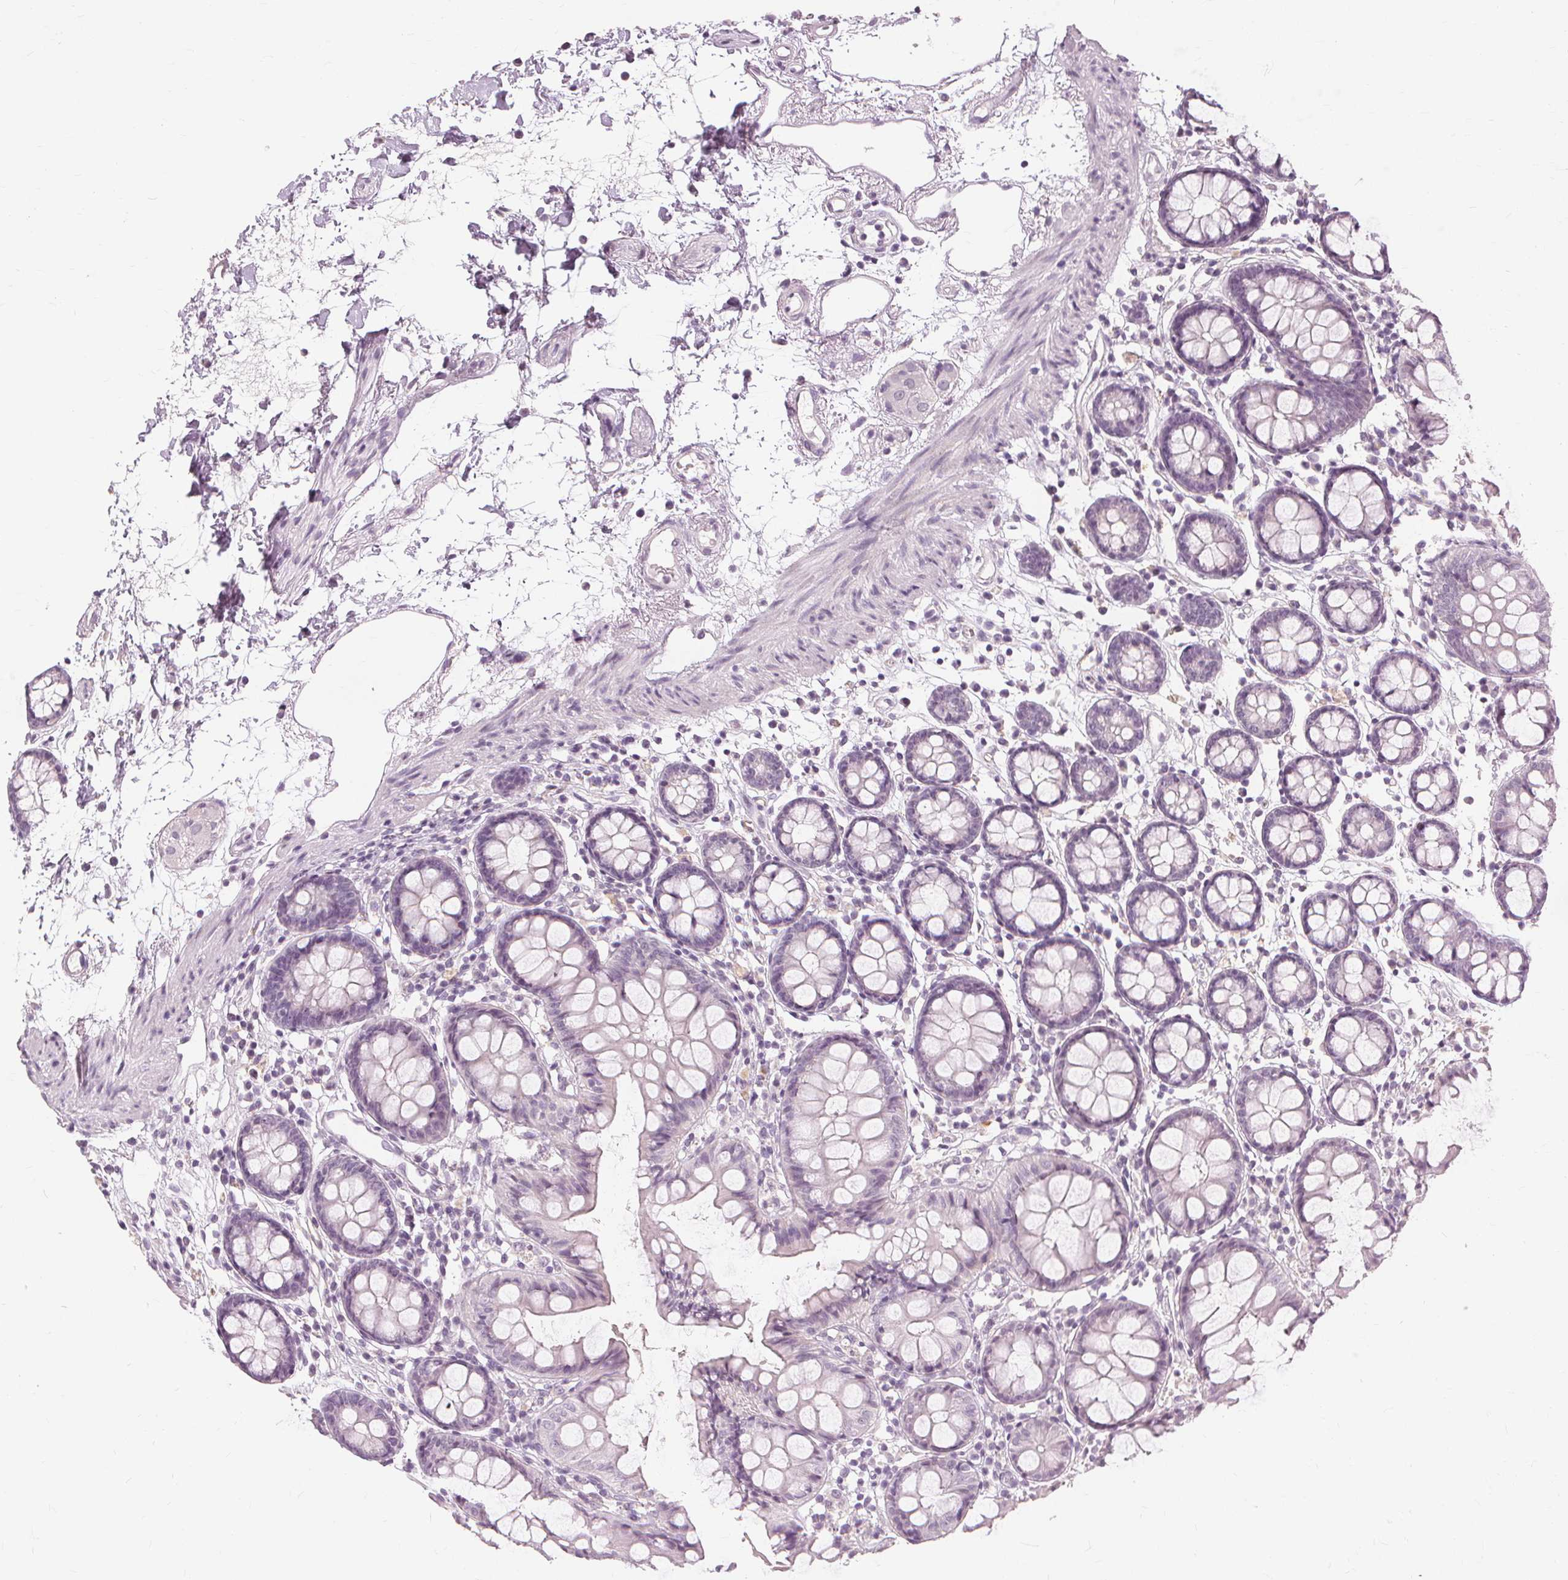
{"staining": {"intensity": "negative", "quantity": "none", "location": "none"}, "tissue": "colon", "cell_type": "Endothelial cells", "image_type": "normal", "snomed": [{"axis": "morphology", "description": "Normal tissue, NOS"}, {"axis": "topography", "description": "Colon"}], "caption": "Immunohistochemistry of normal colon shows no positivity in endothelial cells.", "gene": "SFTPD", "patient": {"sex": "female", "age": 84}}